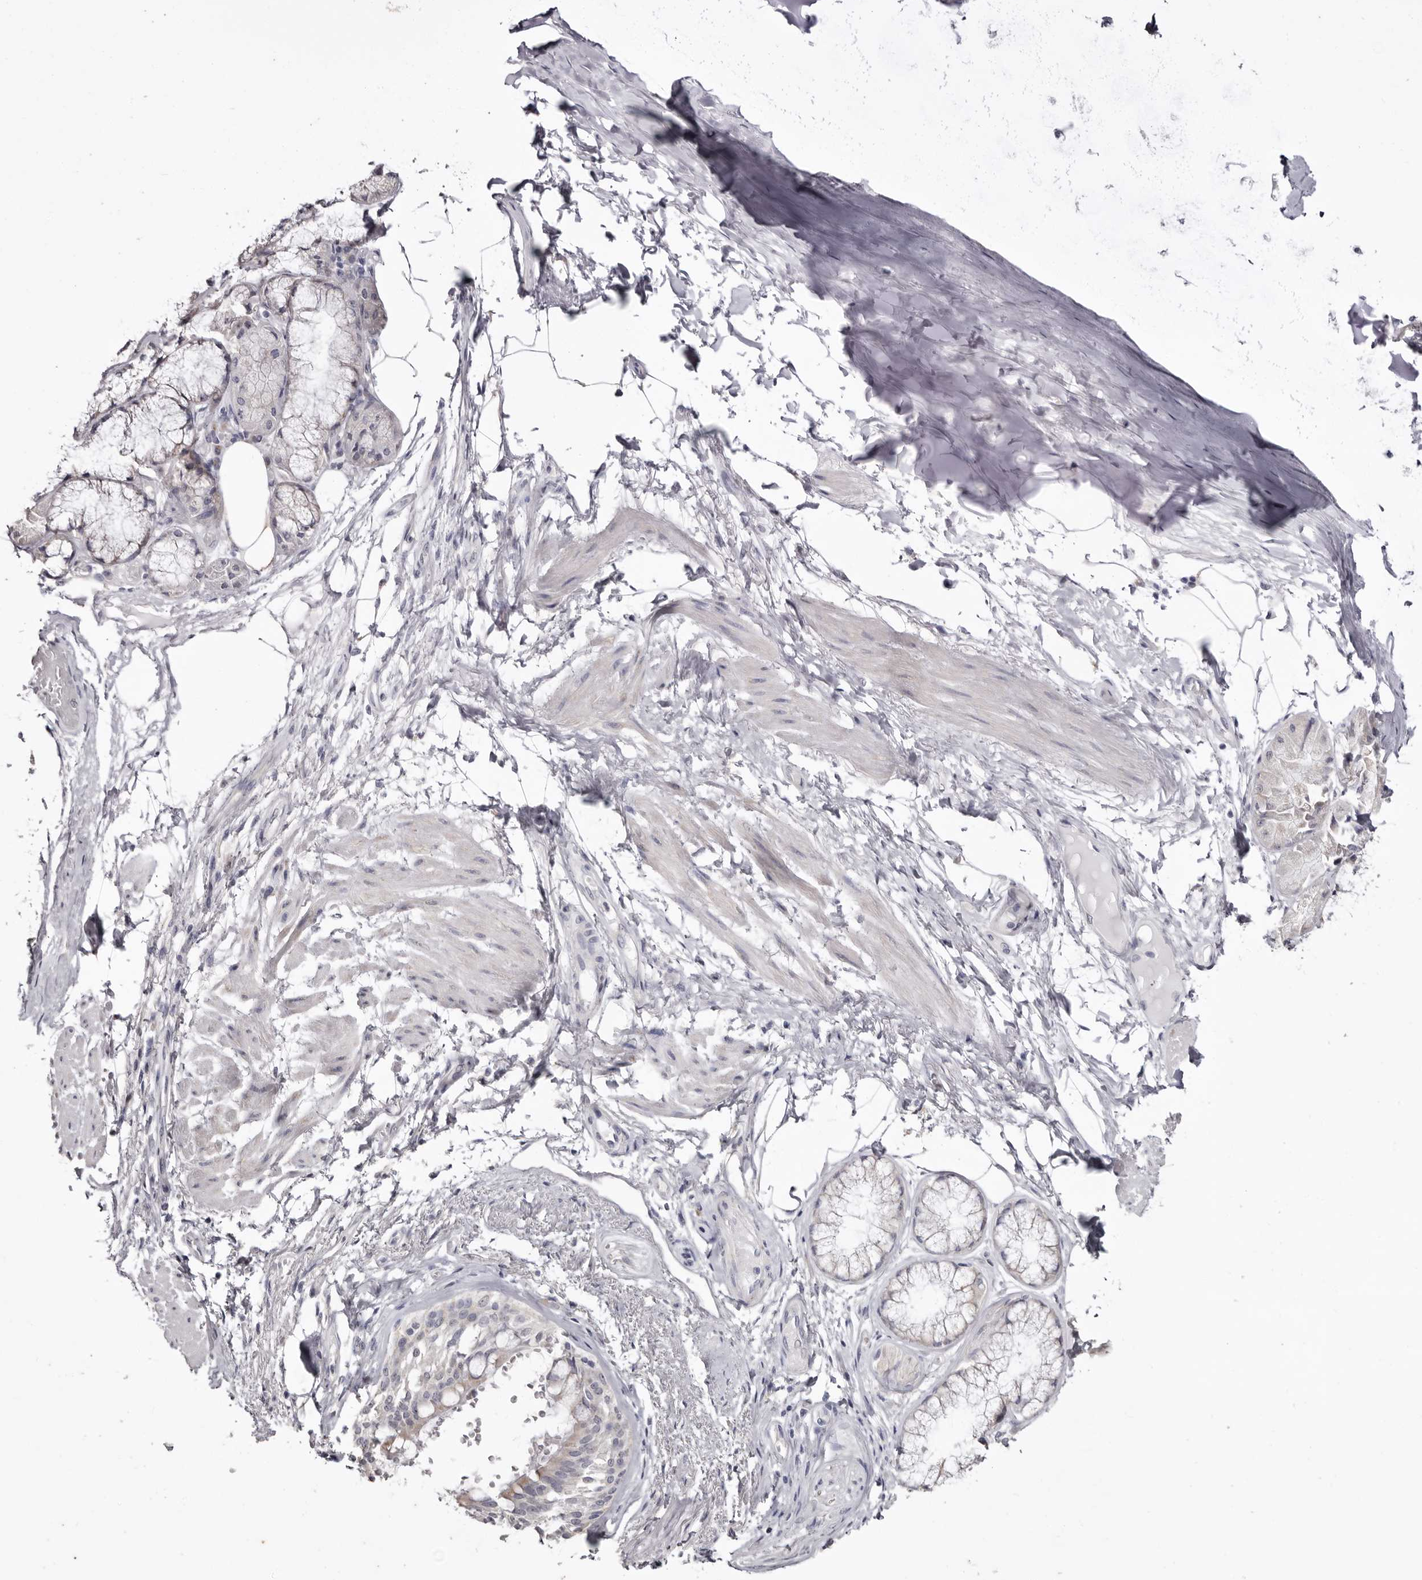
{"staining": {"intensity": "weak", "quantity": "25%-75%", "location": "cytoplasmic/membranous"}, "tissue": "adipose tissue", "cell_type": "Adipocytes", "image_type": "normal", "snomed": [{"axis": "morphology", "description": "Normal tissue, NOS"}, {"axis": "topography", "description": "Bronchus"}], "caption": "Weak cytoplasmic/membranous protein staining is identified in approximately 25%-75% of adipocytes in adipose tissue.", "gene": "CASQ1", "patient": {"sex": "male", "age": 66}}